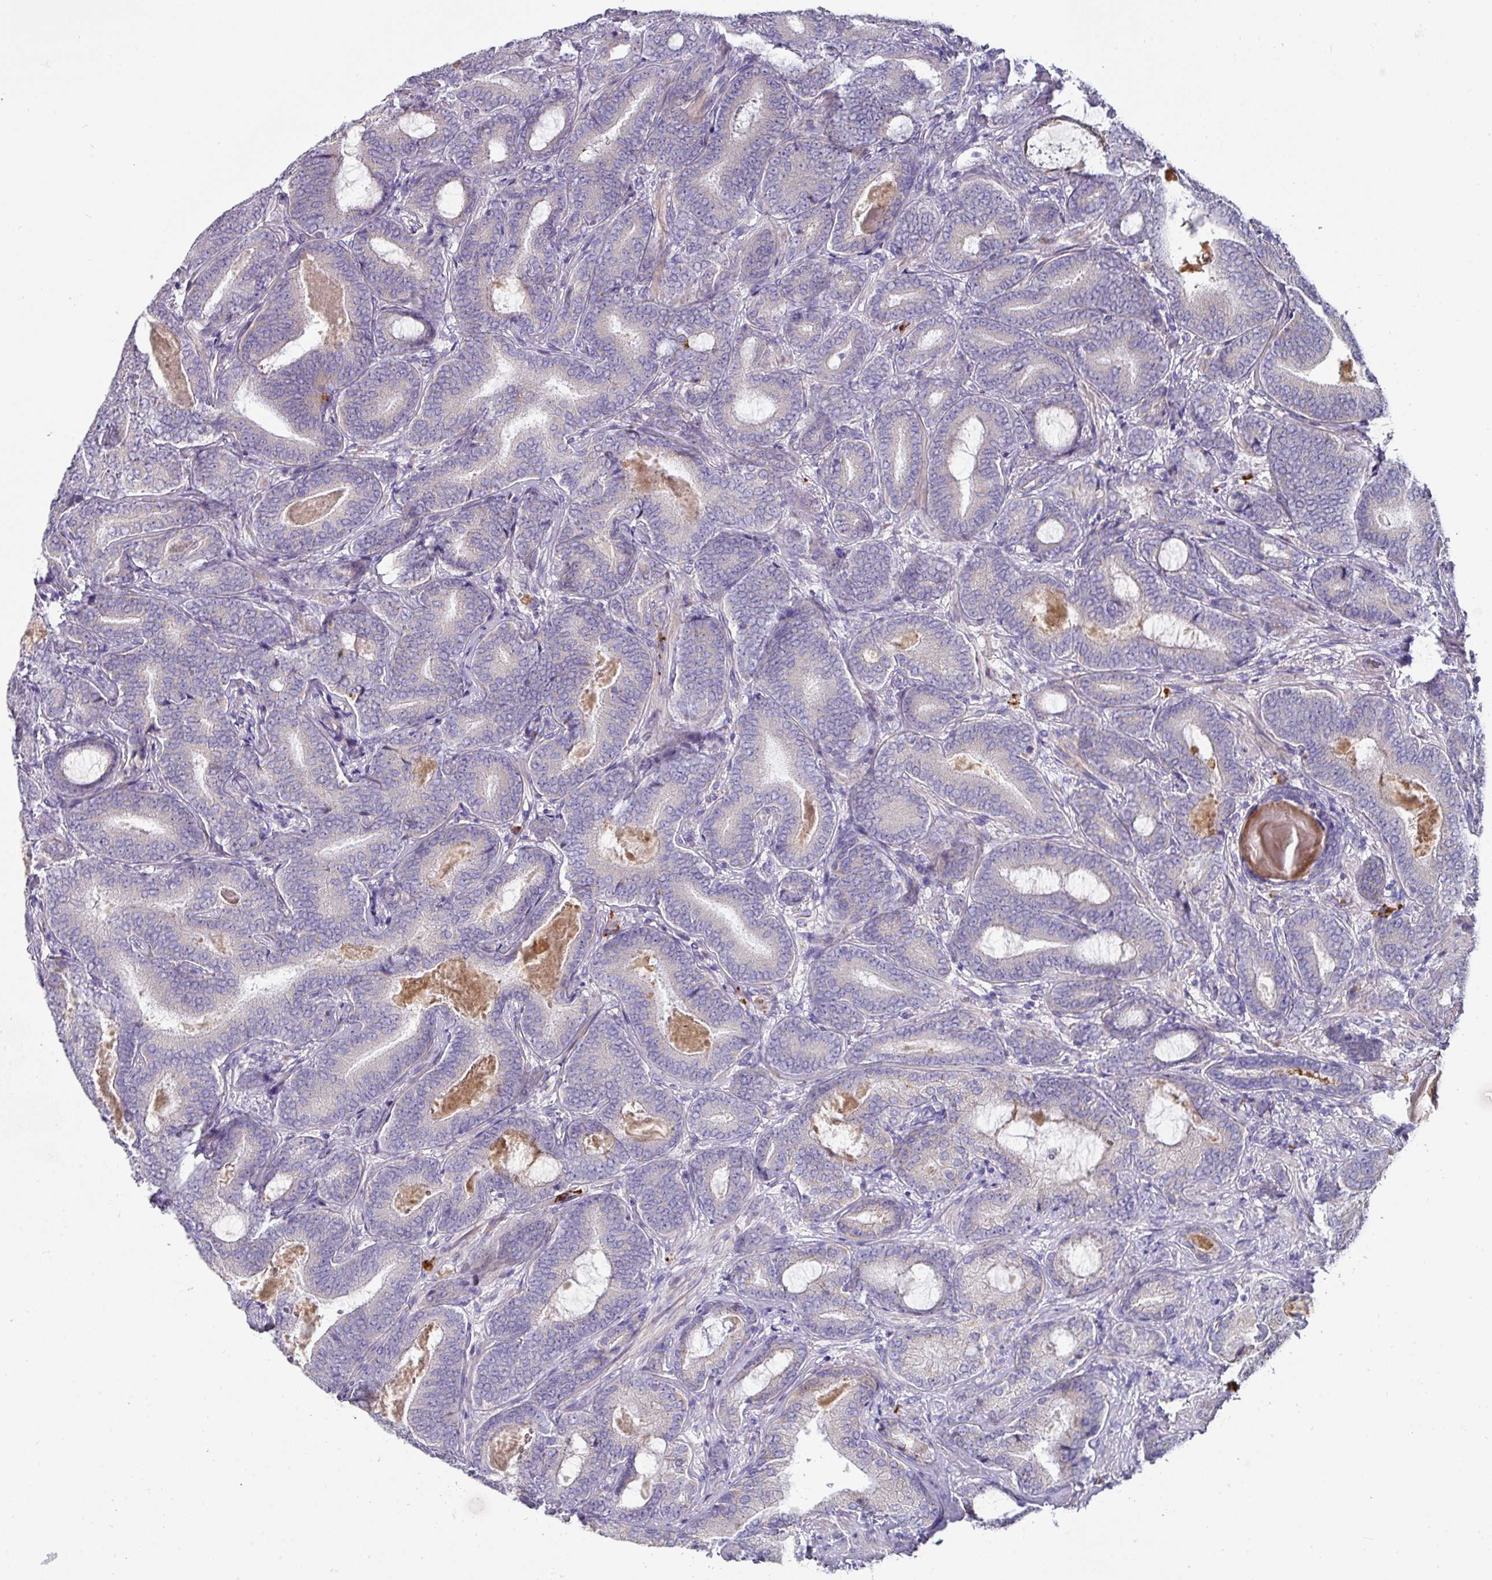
{"staining": {"intensity": "negative", "quantity": "none", "location": "none"}, "tissue": "prostate cancer", "cell_type": "Tumor cells", "image_type": "cancer", "snomed": [{"axis": "morphology", "description": "Adenocarcinoma, Low grade"}, {"axis": "topography", "description": "Prostate and seminal vesicle, NOS"}], "caption": "Prostate cancer (low-grade adenocarcinoma) stained for a protein using immunohistochemistry (IHC) displays no positivity tumor cells.", "gene": "IL4R", "patient": {"sex": "male", "age": 61}}